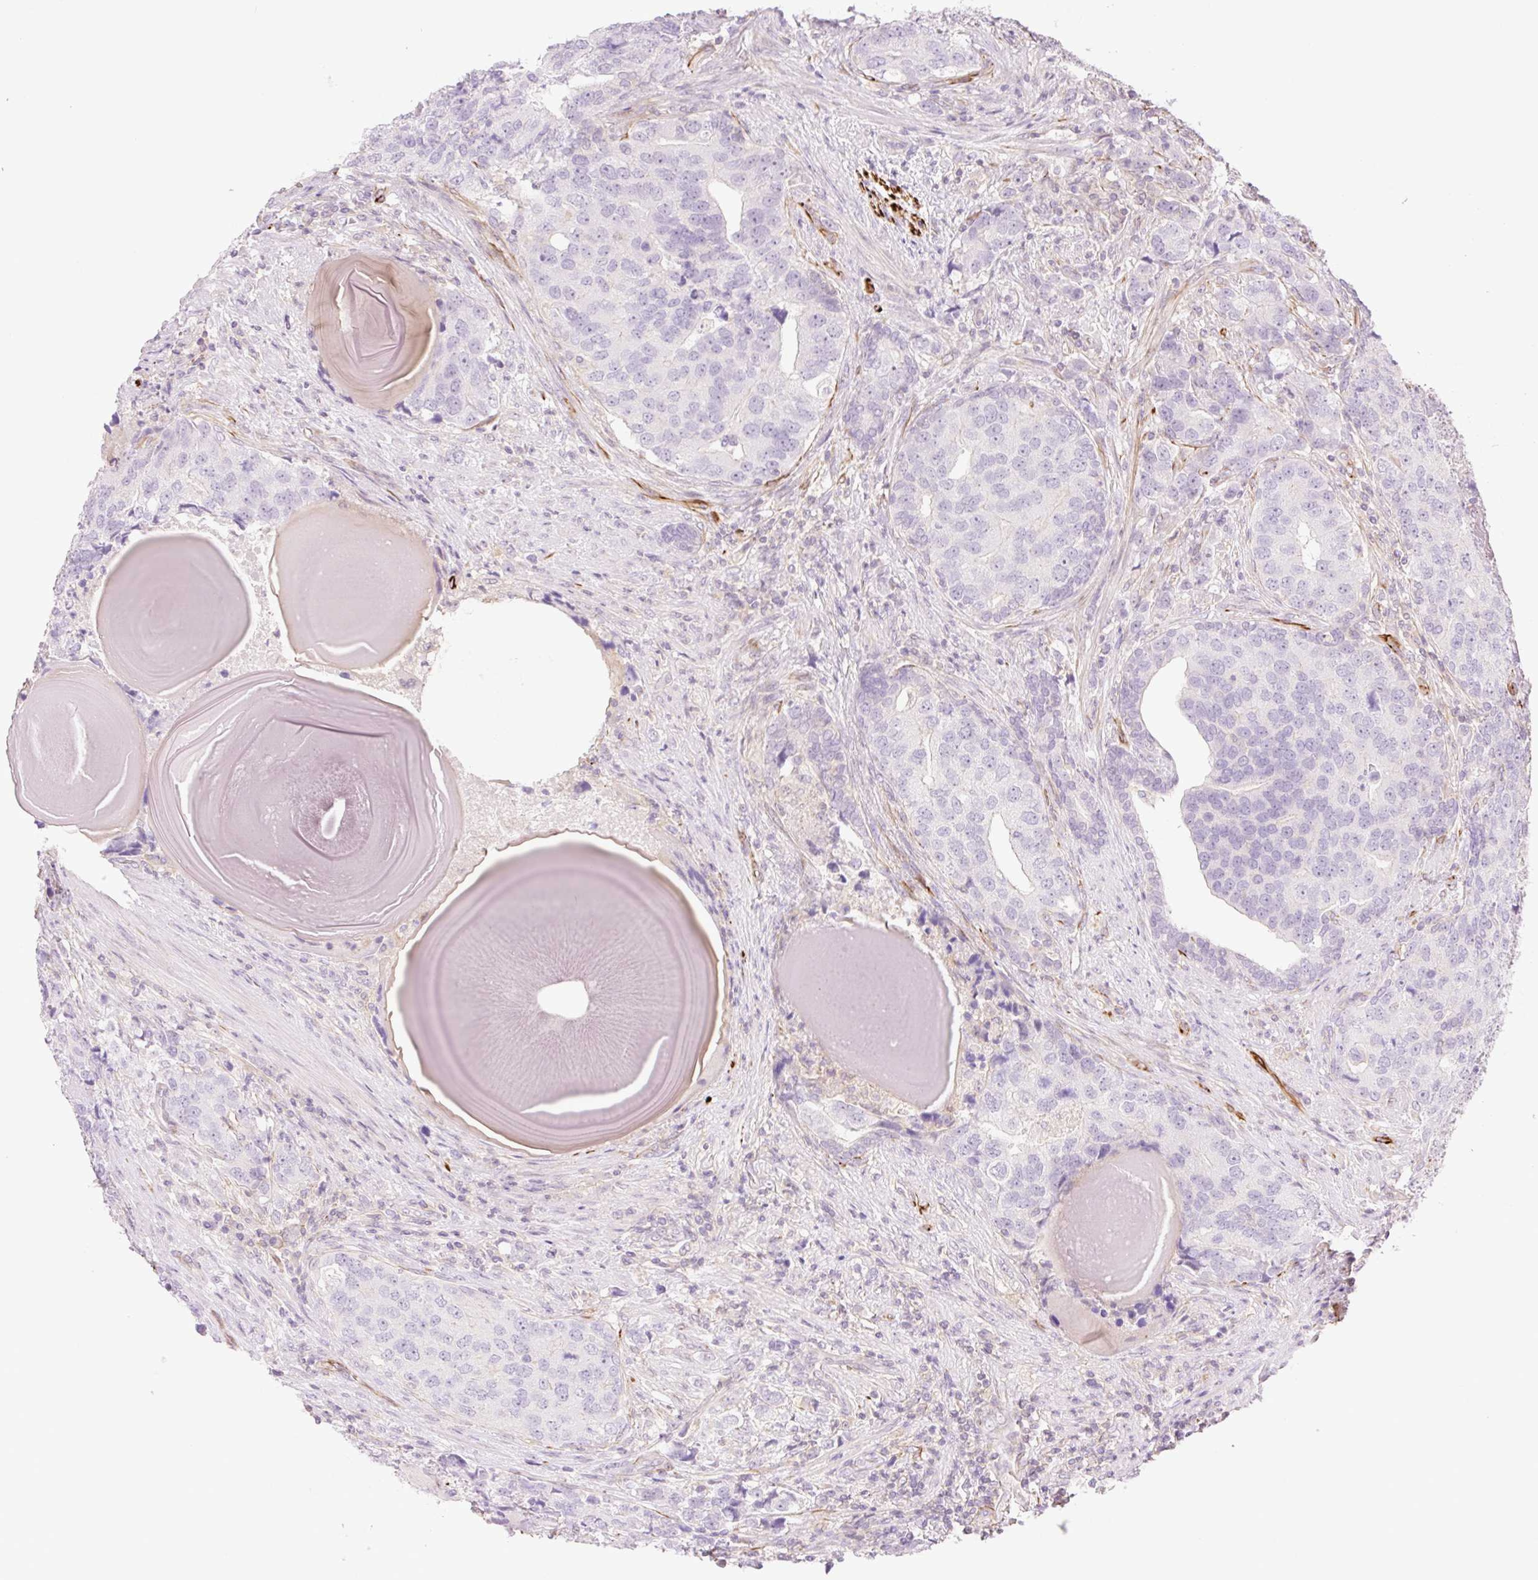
{"staining": {"intensity": "negative", "quantity": "none", "location": "none"}, "tissue": "prostate cancer", "cell_type": "Tumor cells", "image_type": "cancer", "snomed": [{"axis": "morphology", "description": "Adenocarcinoma, High grade"}, {"axis": "topography", "description": "Prostate"}], "caption": "Immunohistochemical staining of prostate cancer demonstrates no significant staining in tumor cells.", "gene": "ZFYVE21", "patient": {"sex": "male", "age": 68}}